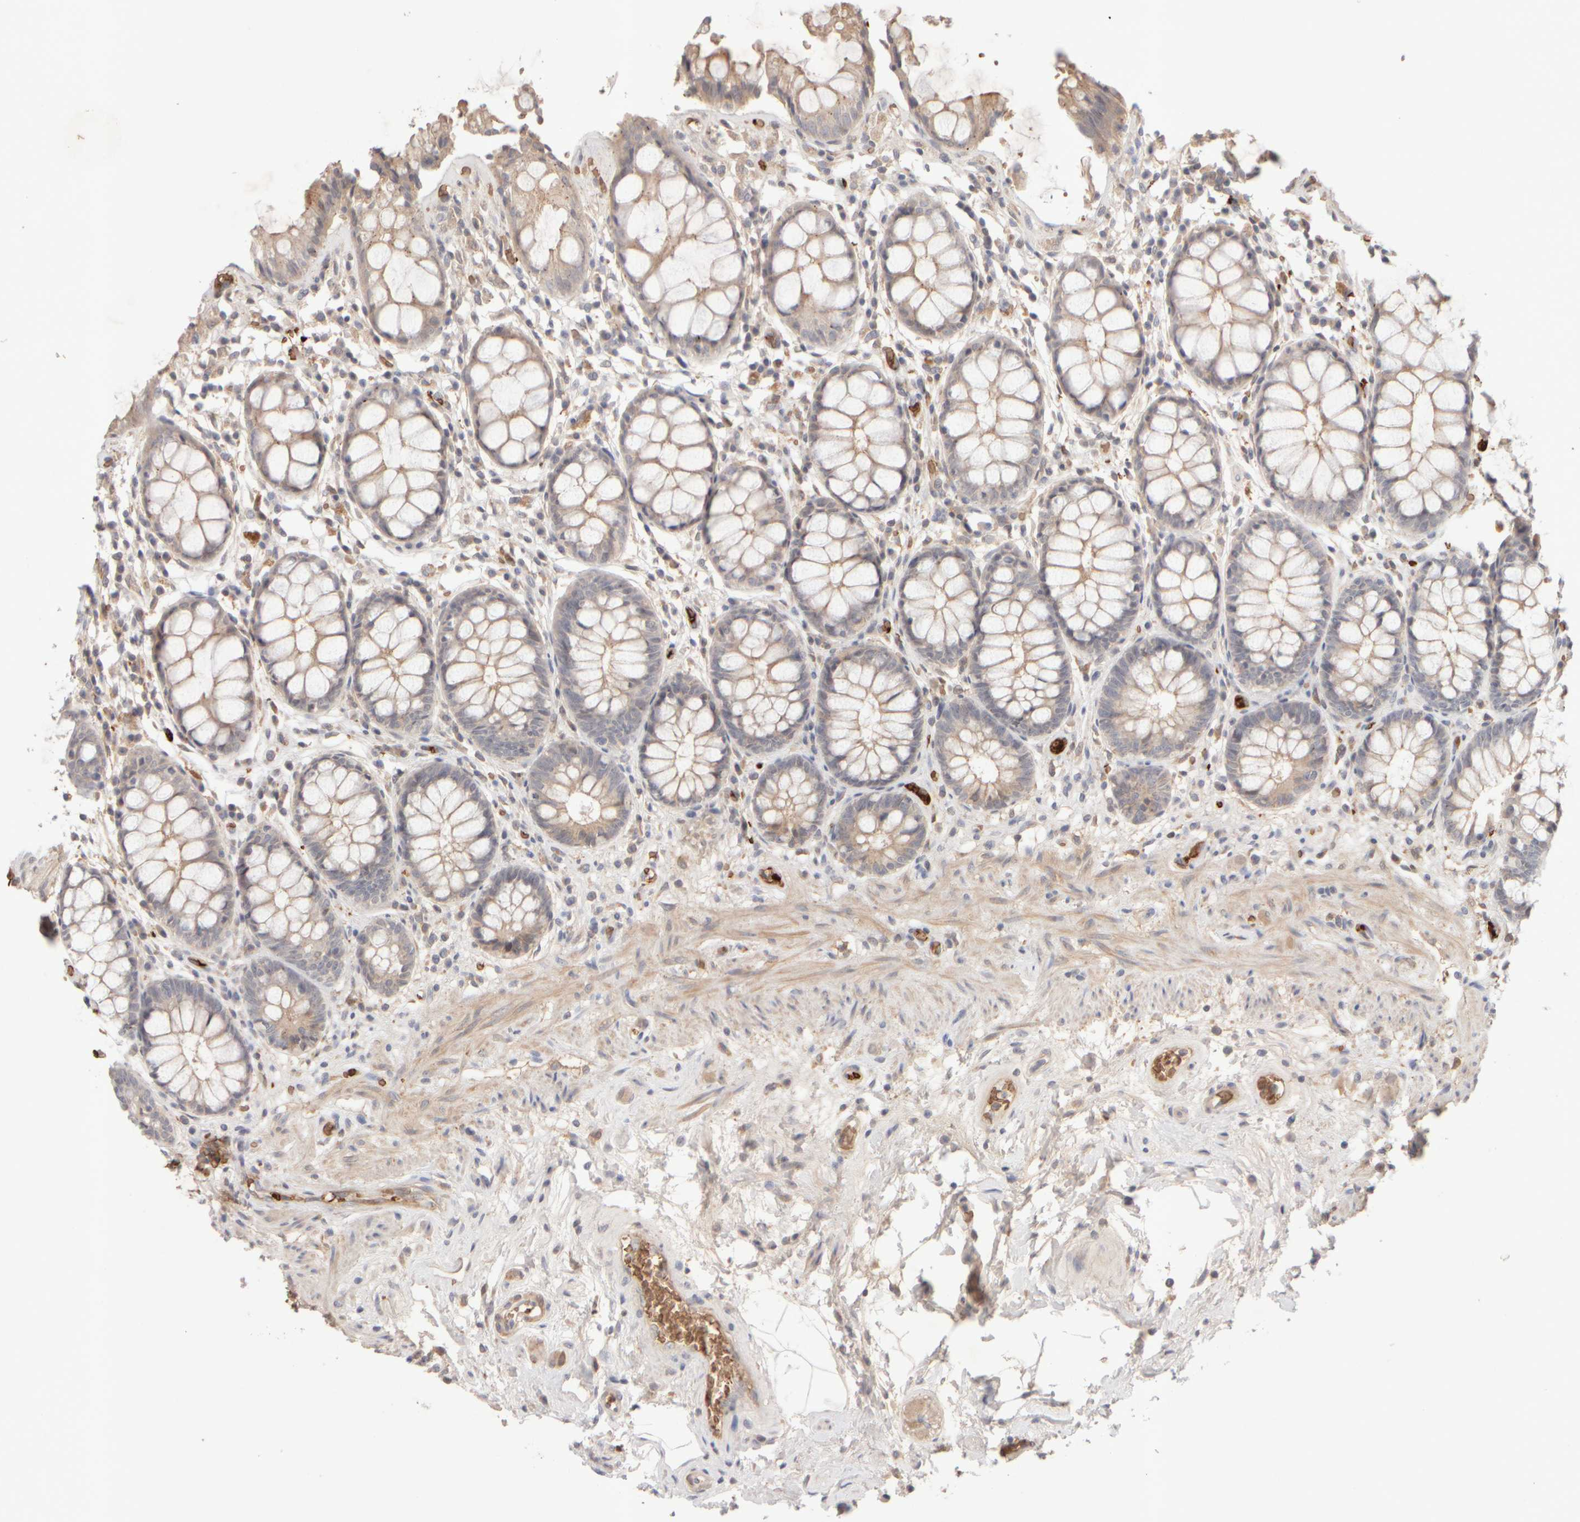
{"staining": {"intensity": "weak", "quantity": "25%-75%", "location": "cytoplasmic/membranous"}, "tissue": "rectum", "cell_type": "Glandular cells", "image_type": "normal", "snomed": [{"axis": "morphology", "description": "Normal tissue, NOS"}, {"axis": "topography", "description": "Rectum"}], "caption": "IHC of benign rectum shows low levels of weak cytoplasmic/membranous positivity in about 25%-75% of glandular cells.", "gene": "MST1", "patient": {"sex": "male", "age": 64}}